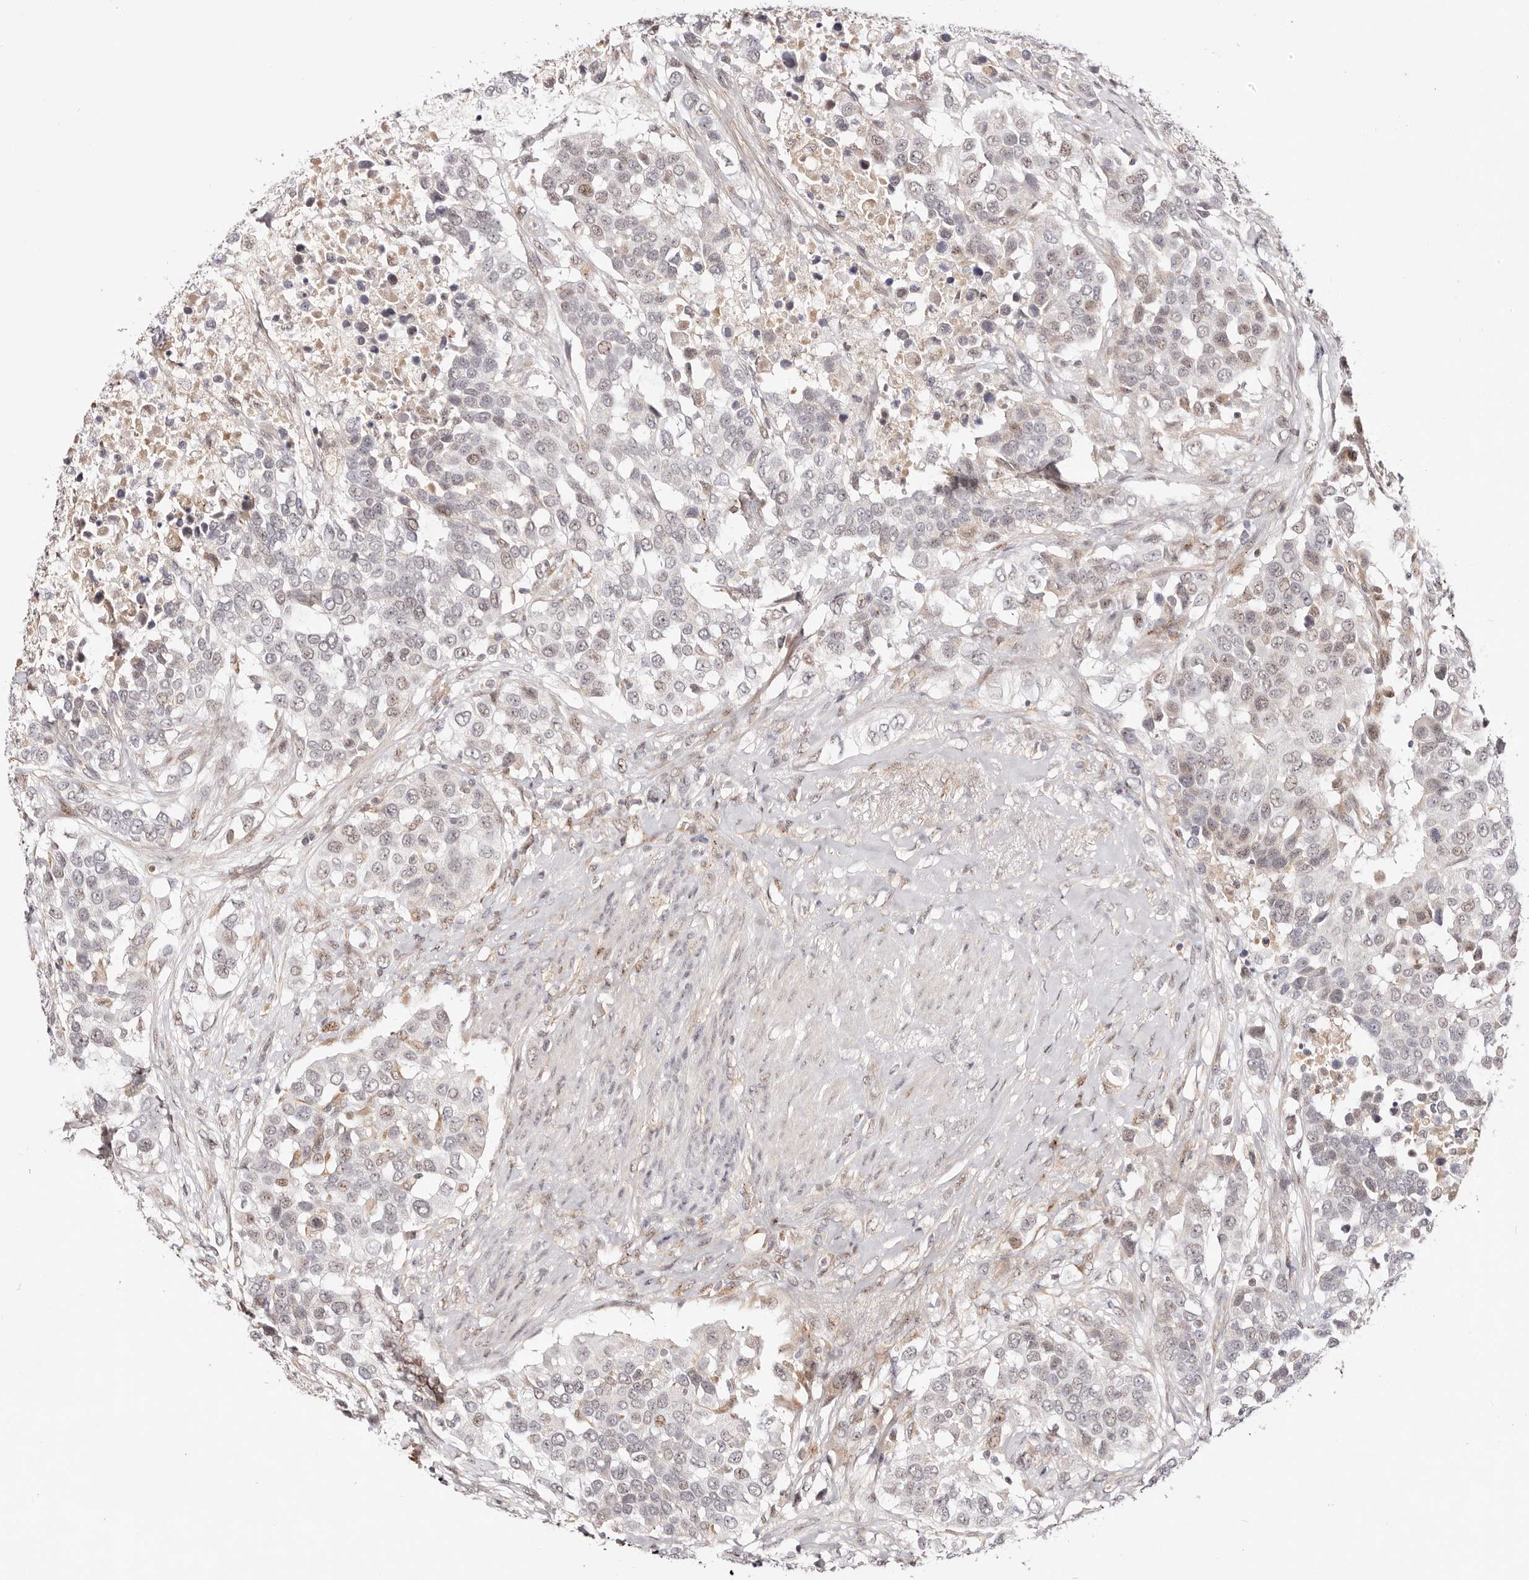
{"staining": {"intensity": "moderate", "quantity": "<25%", "location": "nuclear"}, "tissue": "urothelial cancer", "cell_type": "Tumor cells", "image_type": "cancer", "snomed": [{"axis": "morphology", "description": "Urothelial carcinoma, High grade"}, {"axis": "topography", "description": "Urinary bladder"}], "caption": "This photomicrograph demonstrates IHC staining of human urothelial cancer, with low moderate nuclear staining in approximately <25% of tumor cells.", "gene": "WRN", "patient": {"sex": "female", "age": 80}}